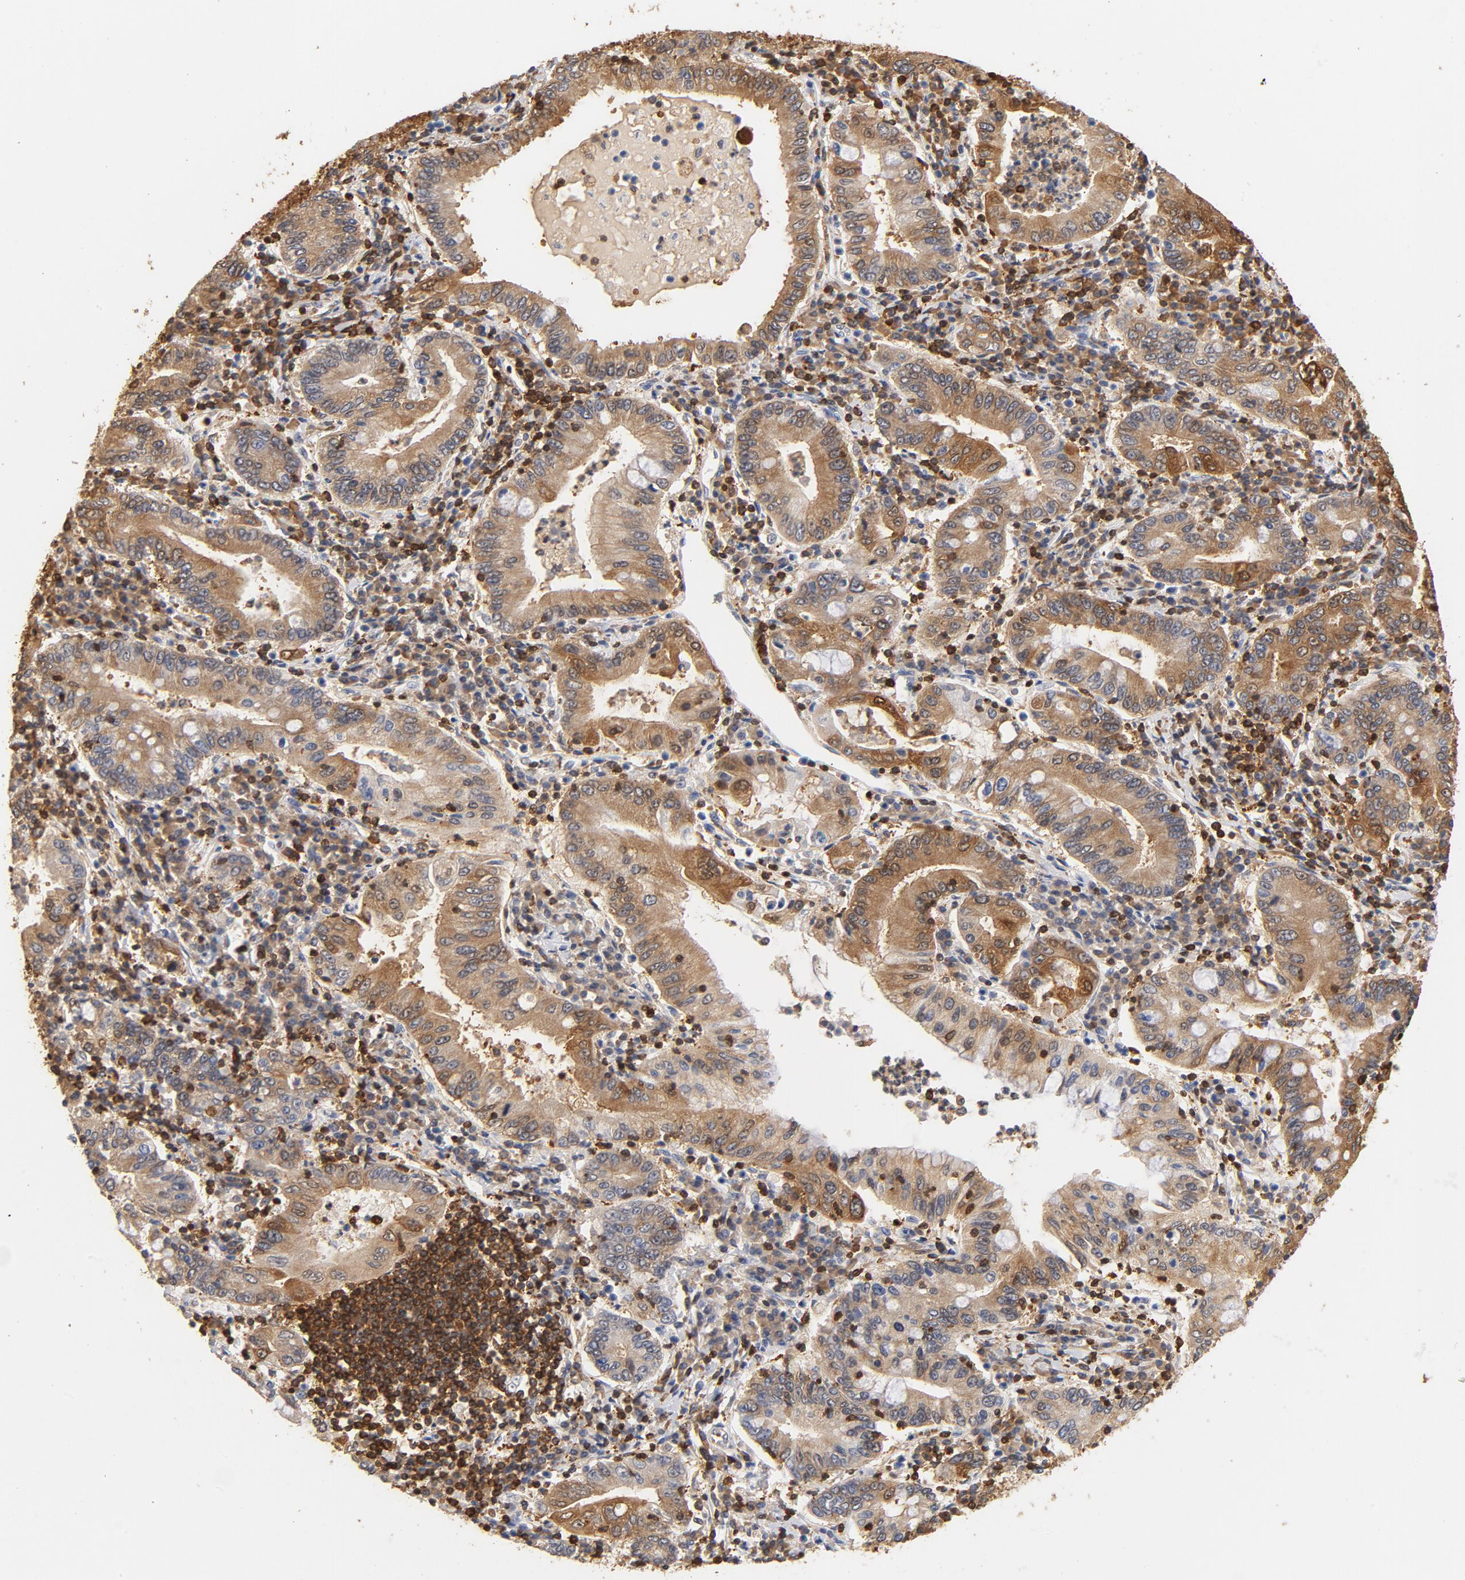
{"staining": {"intensity": "moderate", "quantity": ">75%", "location": "cytoplasmic/membranous"}, "tissue": "stomach cancer", "cell_type": "Tumor cells", "image_type": "cancer", "snomed": [{"axis": "morphology", "description": "Normal tissue, NOS"}, {"axis": "morphology", "description": "Adenocarcinoma, NOS"}, {"axis": "topography", "description": "Esophagus"}, {"axis": "topography", "description": "Stomach, upper"}, {"axis": "topography", "description": "Peripheral nerve tissue"}], "caption": "Stomach cancer was stained to show a protein in brown. There is medium levels of moderate cytoplasmic/membranous staining in approximately >75% of tumor cells. (brown staining indicates protein expression, while blue staining denotes nuclei).", "gene": "EZR", "patient": {"sex": "male", "age": 62}}